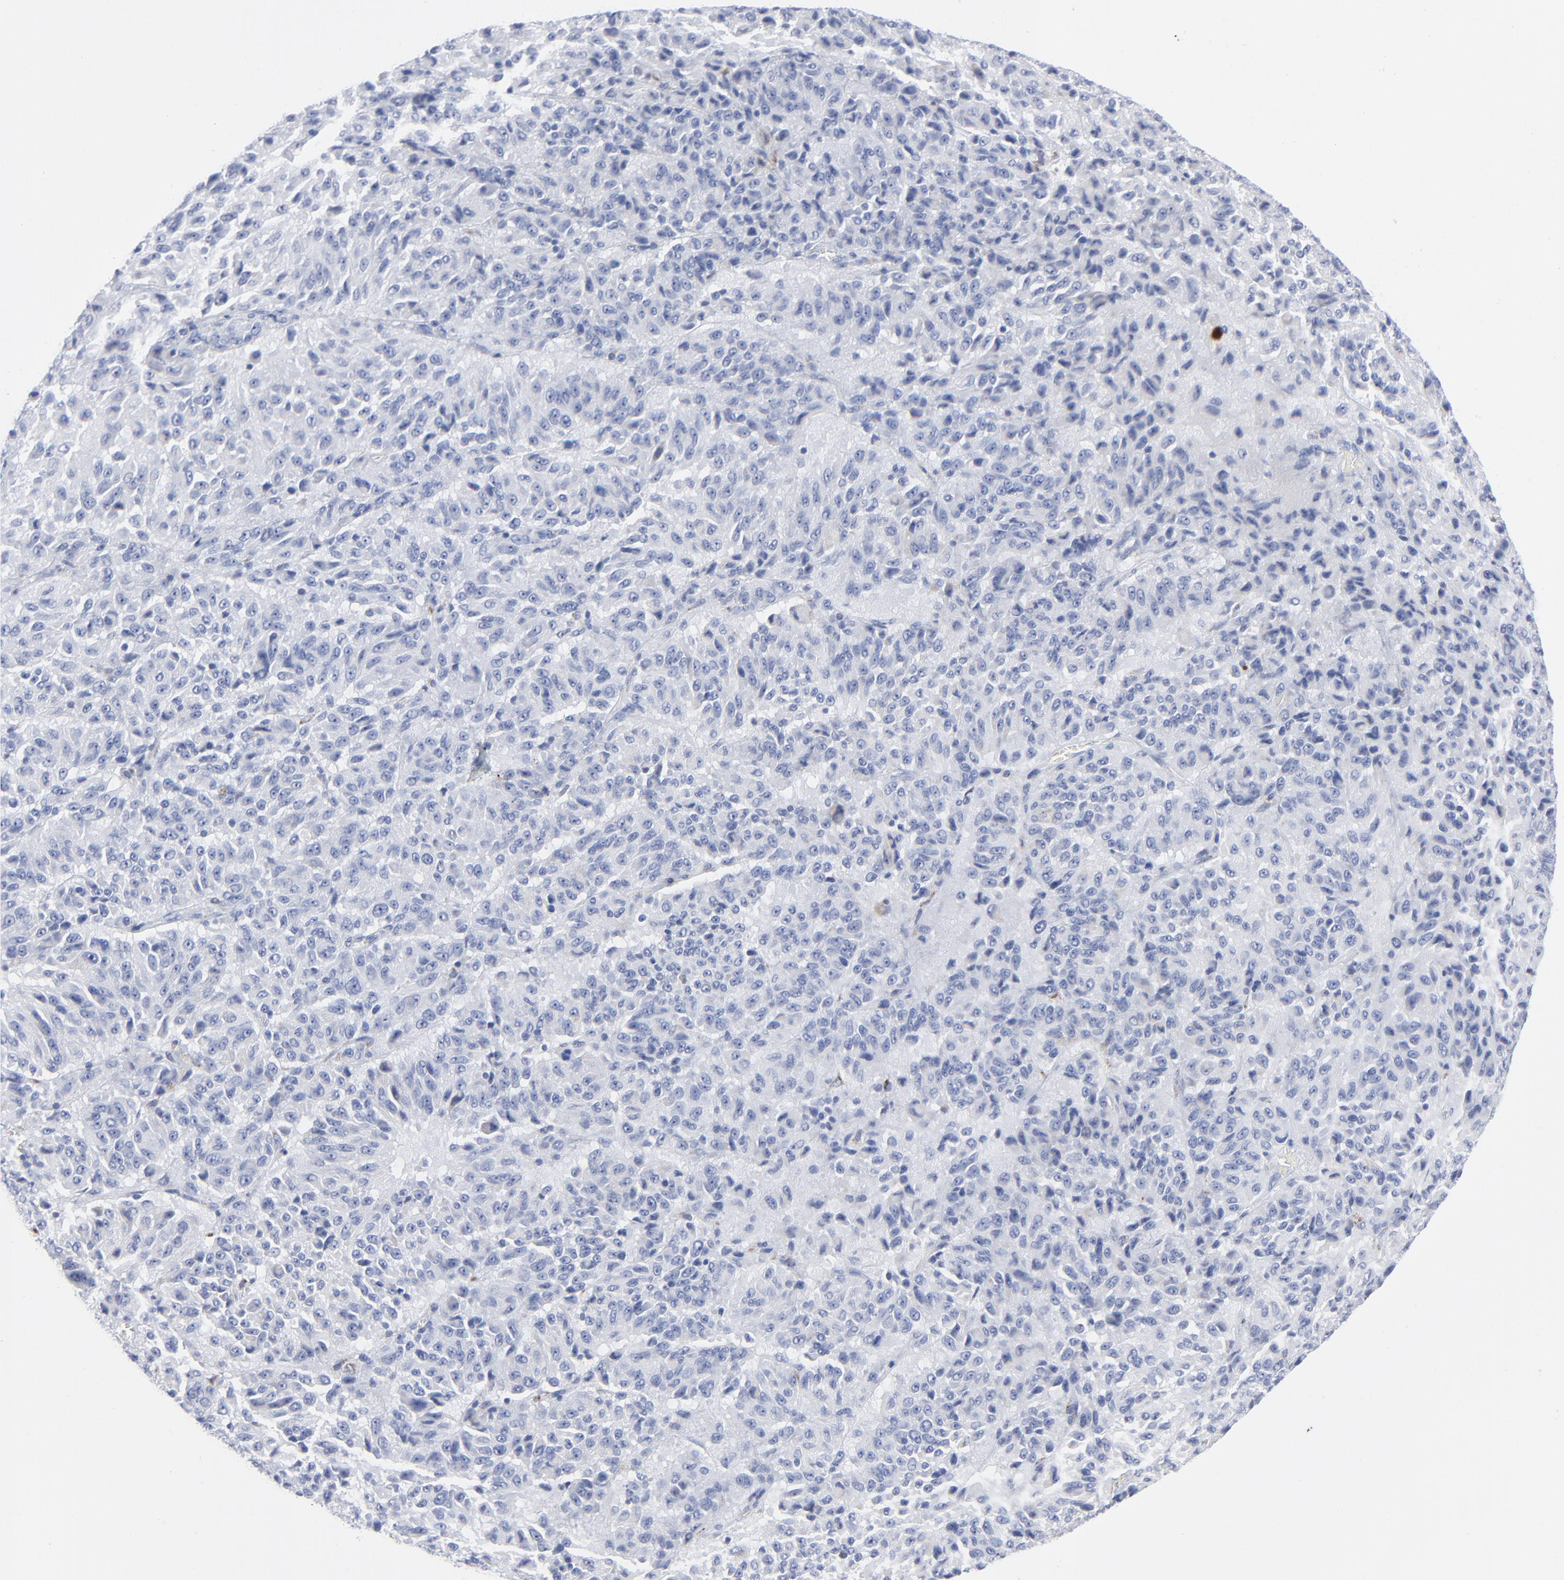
{"staining": {"intensity": "negative", "quantity": "none", "location": "none"}, "tissue": "melanoma", "cell_type": "Tumor cells", "image_type": "cancer", "snomed": [{"axis": "morphology", "description": "Malignant melanoma, Metastatic site"}, {"axis": "topography", "description": "Lung"}], "caption": "Immunohistochemistry micrograph of human melanoma stained for a protein (brown), which shows no expression in tumor cells.", "gene": "CHCHD10", "patient": {"sex": "male", "age": 64}}